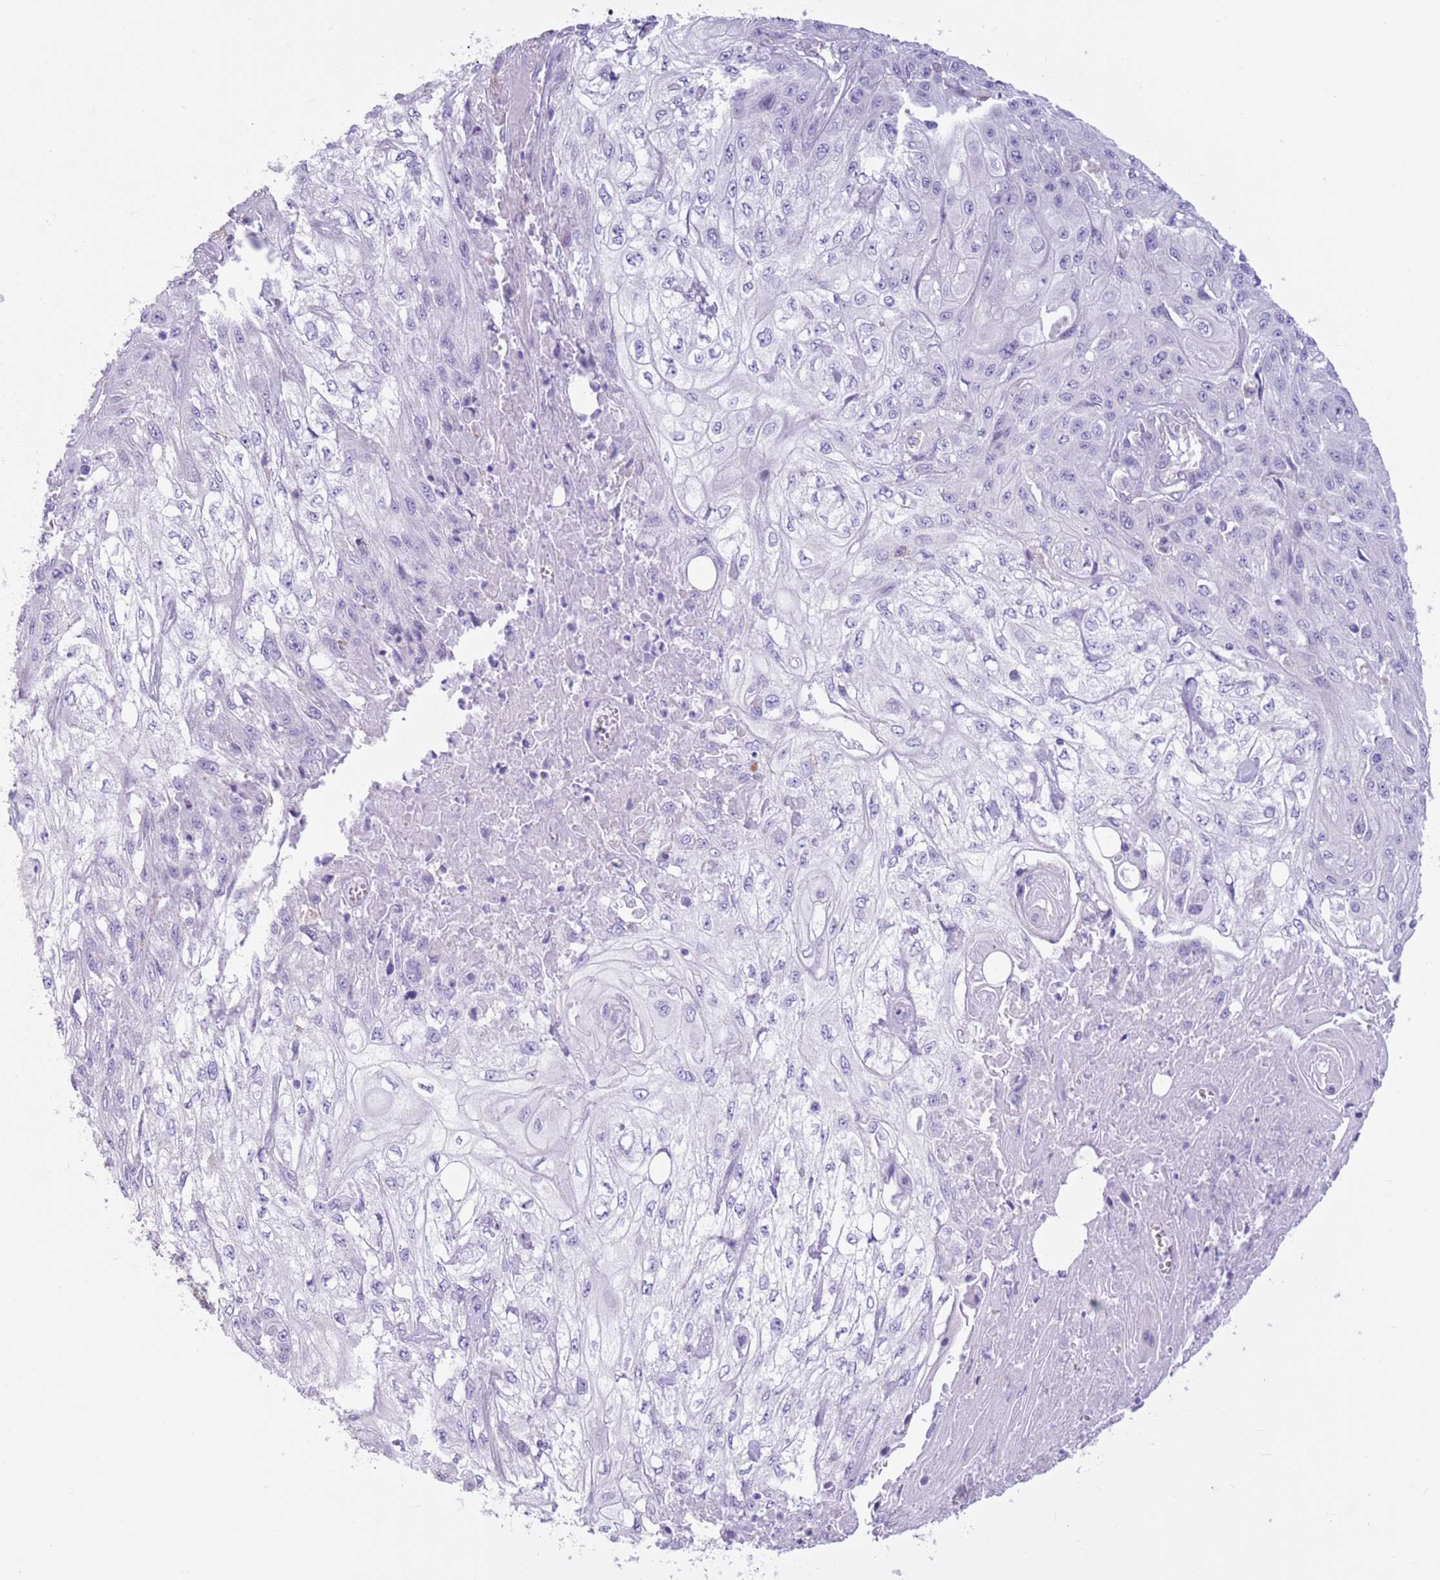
{"staining": {"intensity": "negative", "quantity": "none", "location": "none"}, "tissue": "skin cancer", "cell_type": "Tumor cells", "image_type": "cancer", "snomed": [{"axis": "morphology", "description": "Squamous cell carcinoma, NOS"}, {"axis": "morphology", "description": "Squamous cell carcinoma, metastatic, NOS"}, {"axis": "topography", "description": "Skin"}, {"axis": "topography", "description": "Lymph node"}], "caption": "Skin cancer was stained to show a protein in brown. There is no significant expression in tumor cells.", "gene": "SNX6", "patient": {"sex": "male", "age": 75}}